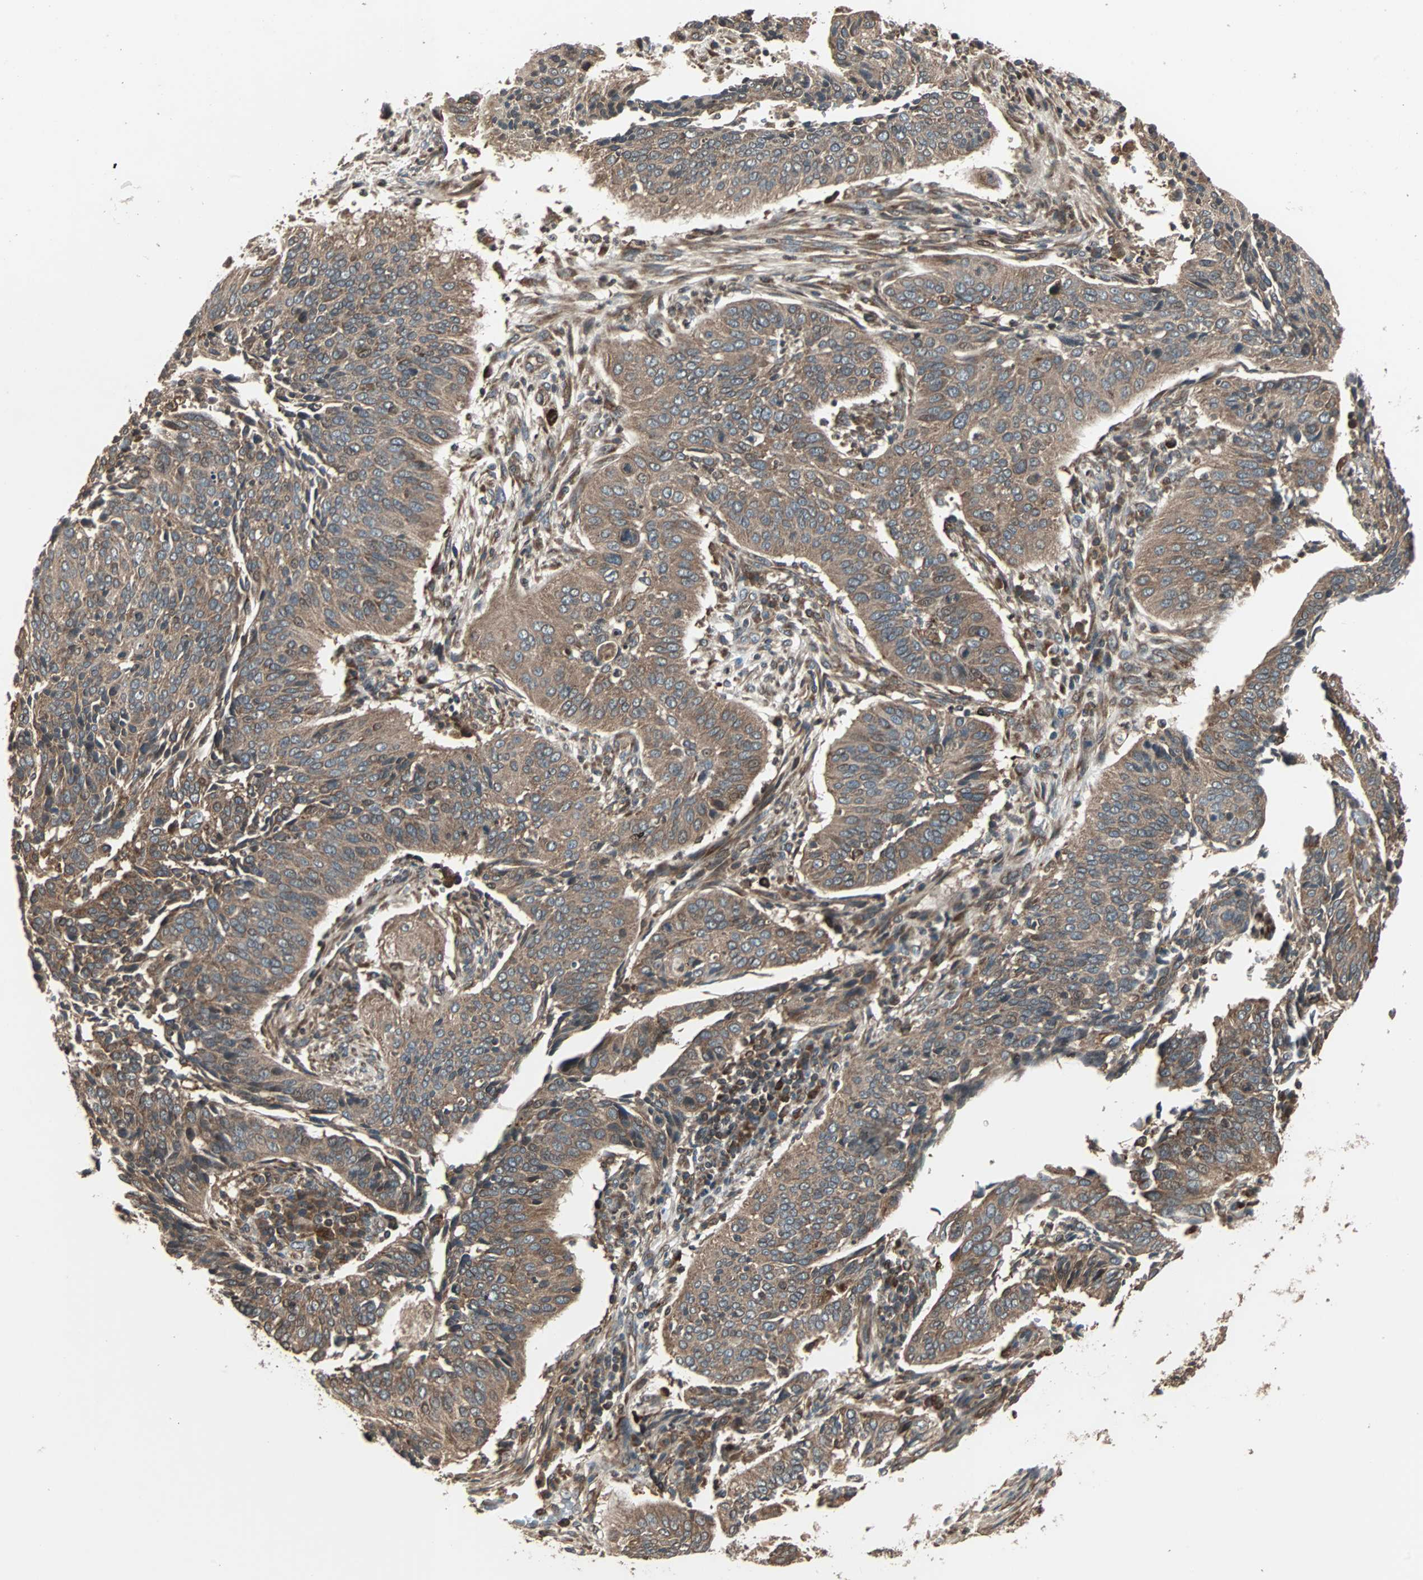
{"staining": {"intensity": "moderate", "quantity": ">75%", "location": "cytoplasmic/membranous"}, "tissue": "cervical cancer", "cell_type": "Tumor cells", "image_type": "cancer", "snomed": [{"axis": "morphology", "description": "Squamous cell carcinoma, NOS"}, {"axis": "topography", "description": "Cervix"}], "caption": "Immunohistochemical staining of squamous cell carcinoma (cervical) displays moderate cytoplasmic/membranous protein positivity in about >75% of tumor cells.", "gene": "RAB7A", "patient": {"sex": "female", "age": 39}}